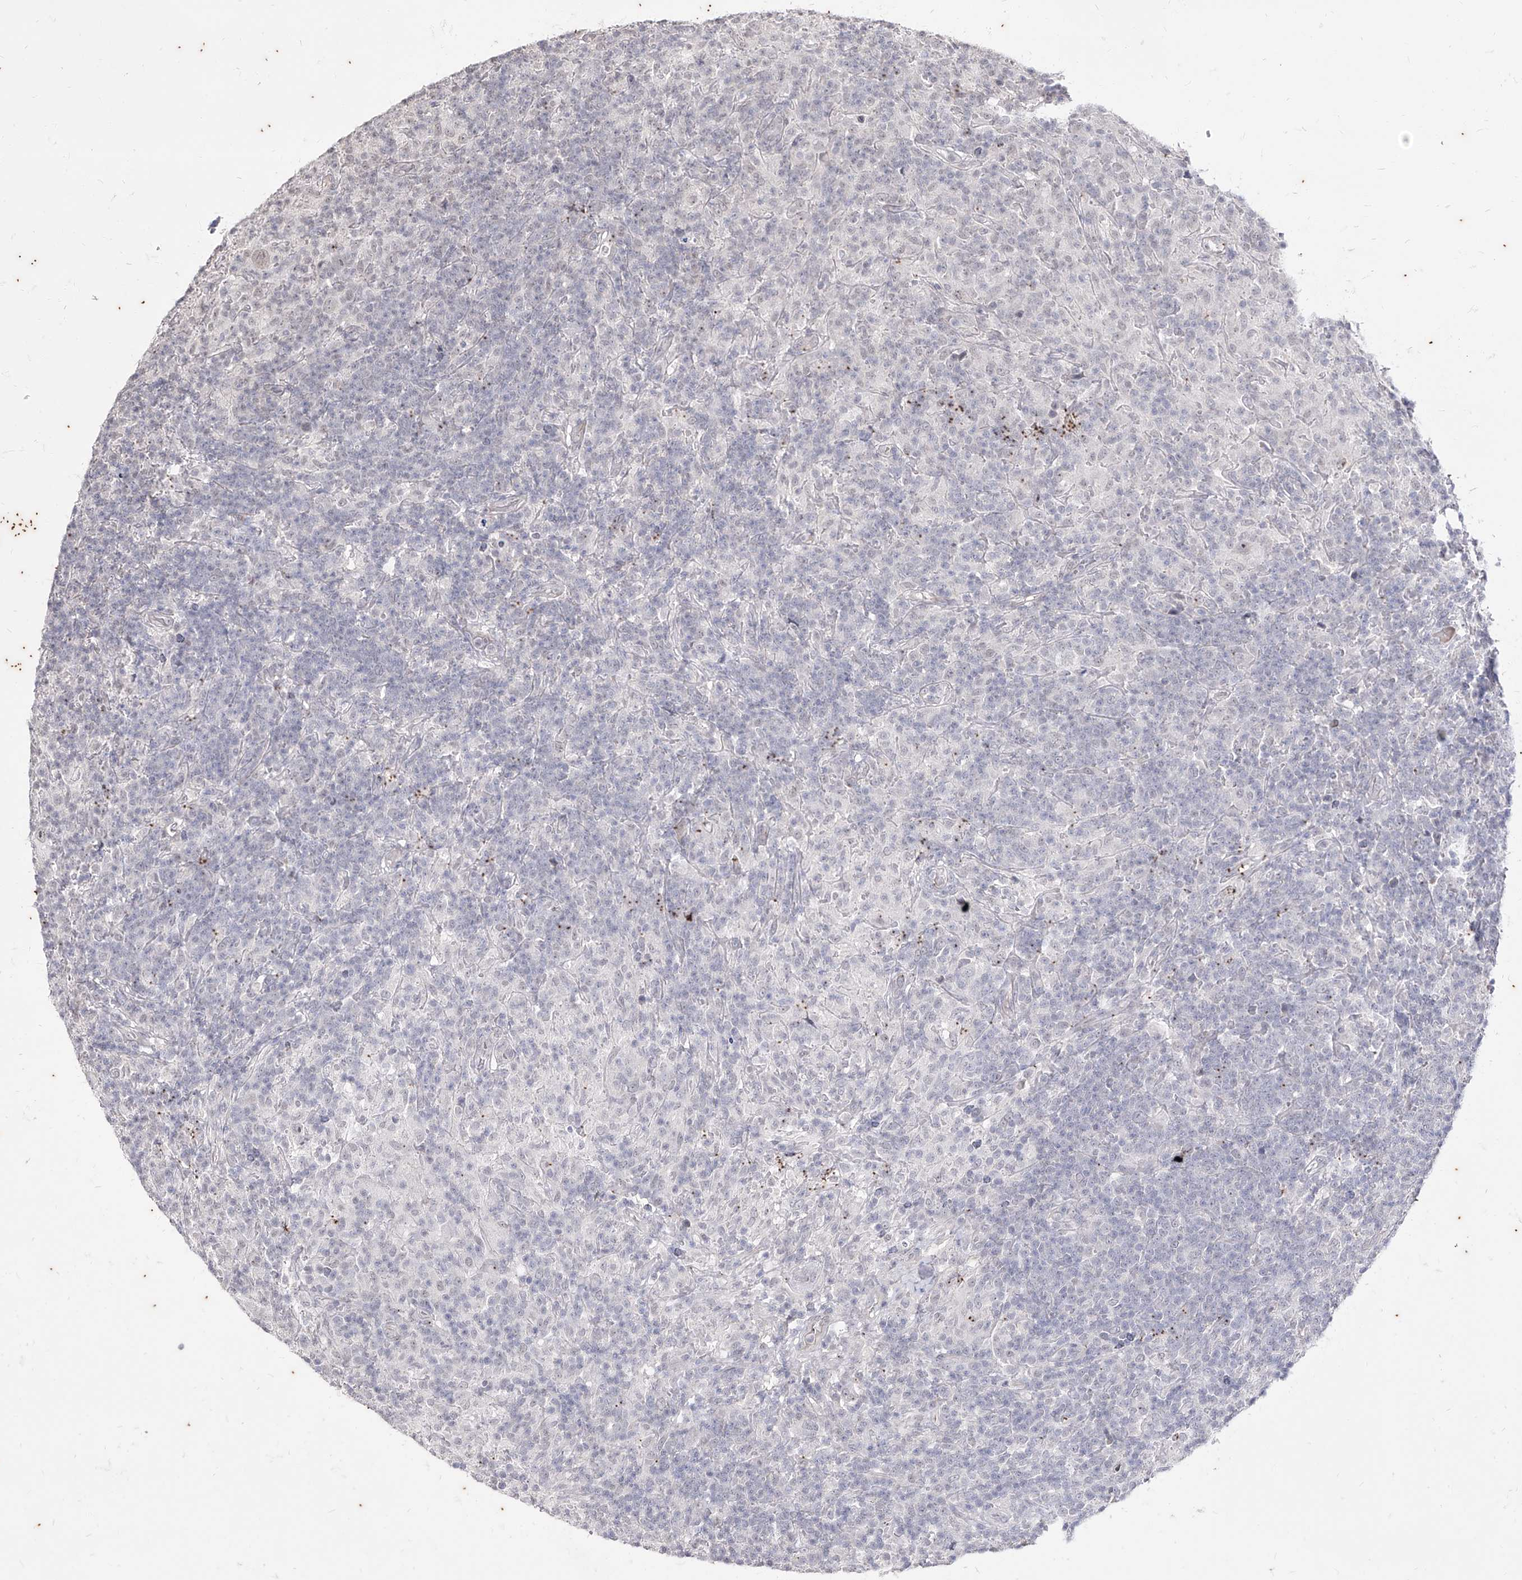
{"staining": {"intensity": "negative", "quantity": "none", "location": "none"}, "tissue": "lymphoma", "cell_type": "Tumor cells", "image_type": "cancer", "snomed": [{"axis": "morphology", "description": "Hodgkin's disease, NOS"}, {"axis": "topography", "description": "Lymph node"}], "caption": "High magnification brightfield microscopy of lymphoma stained with DAB (brown) and counterstained with hematoxylin (blue): tumor cells show no significant staining.", "gene": "PHF20L1", "patient": {"sex": "male", "age": 70}}